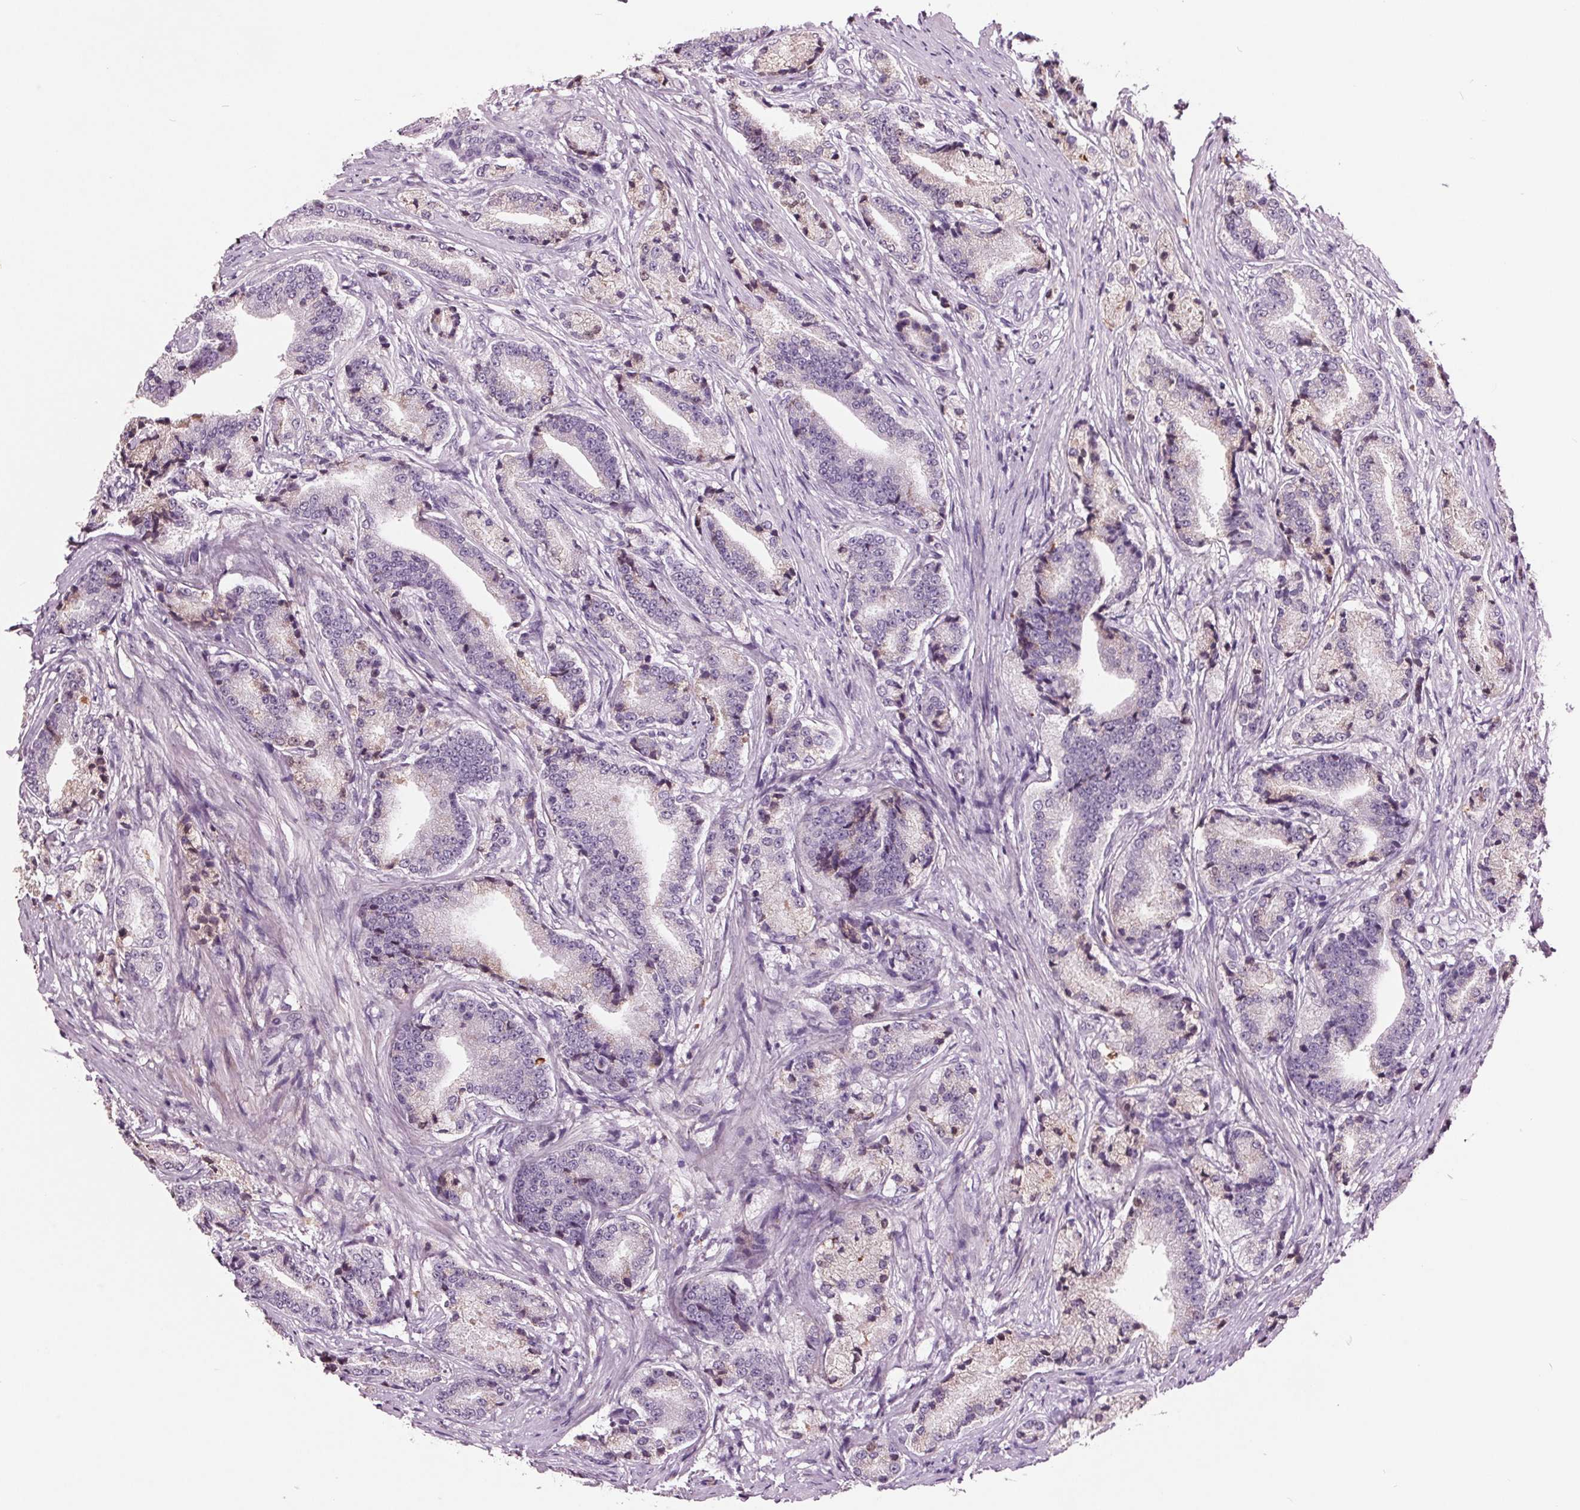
{"staining": {"intensity": "negative", "quantity": "none", "location": "none"}, "tissue": "prostate cancer", "cell_type": "Tumor cells", "image_type": "cancer", "snomed": [{"axis": "morphology", "description": "Adenocarcinoma, High grade"}, {"axis": "topography", "description": "Prostate and seminal vesicle, NOS"}], "caption": "Protein analysis of prostate adenocarcinoma (high-grade) demonstrates no significant expression in tumor cells.", "gene": "C6", "patient": {"sex": "male", "age": 61}}